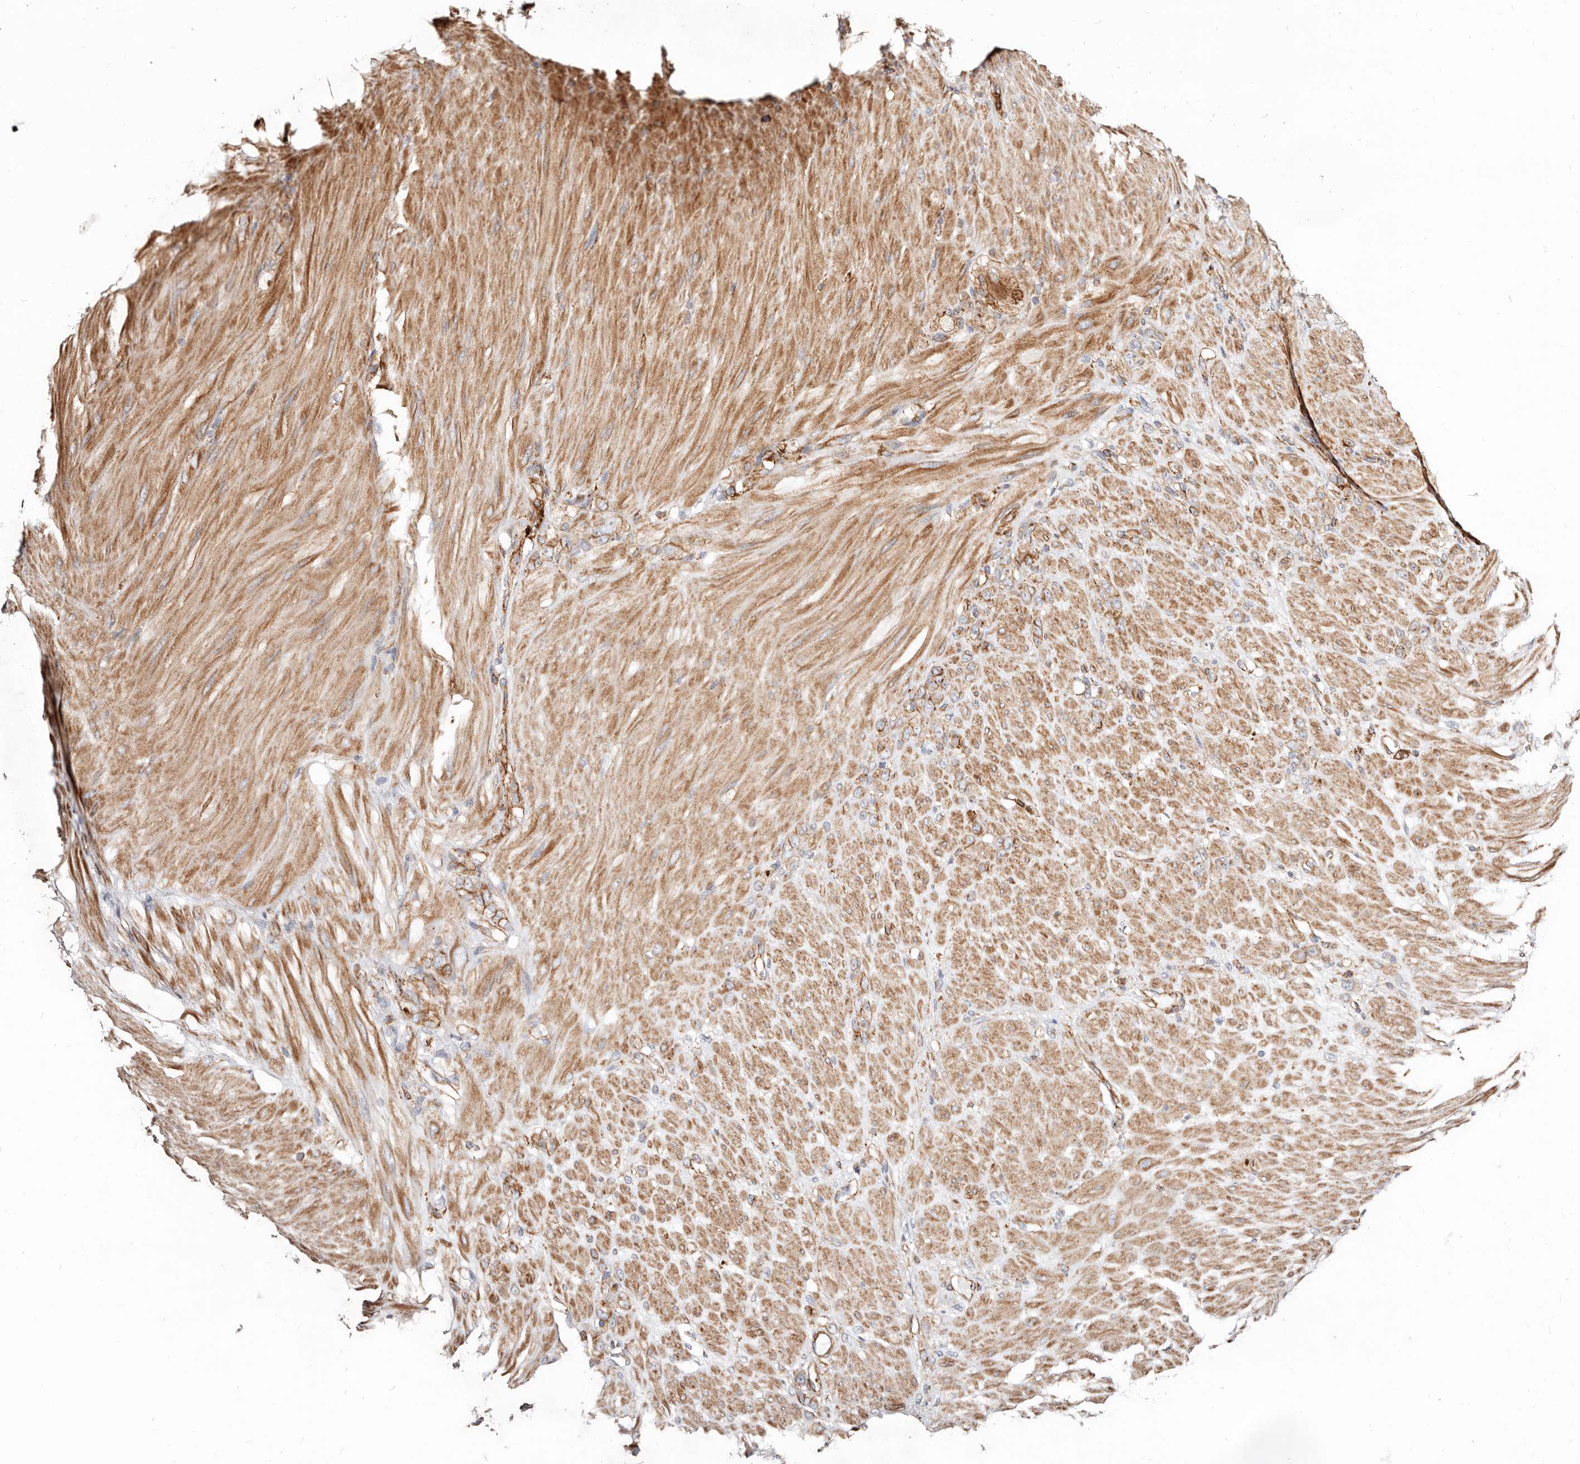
{"staining": {"intensity": "moderate", "quantity": ">75%", "location": "cytoplasmic/membranous"}, "tissue": "stomach cancer", "cell_type": "Tumor cells", "image_type": "cancer", "snomed": [{"axis": "morphology", "description": "Normal tissue, NOS"}, {"axis": "morphology", "description": "Adenocarcinoma, NOS"}, {"axis": "topography", "description": "Stomach"}], "caption": "A micrograph of stomach cancer (adenocarcinoma) stained for a protein reveals moderate cytoplasmic/membranous brown staining in tumor cells. Using DAB (brown) and hematoxylin (blue) stains, captured at high magnification using brightfield microscopy.", "gene": "PTPN22", "patient": {"sex": "male", "age": 82}}